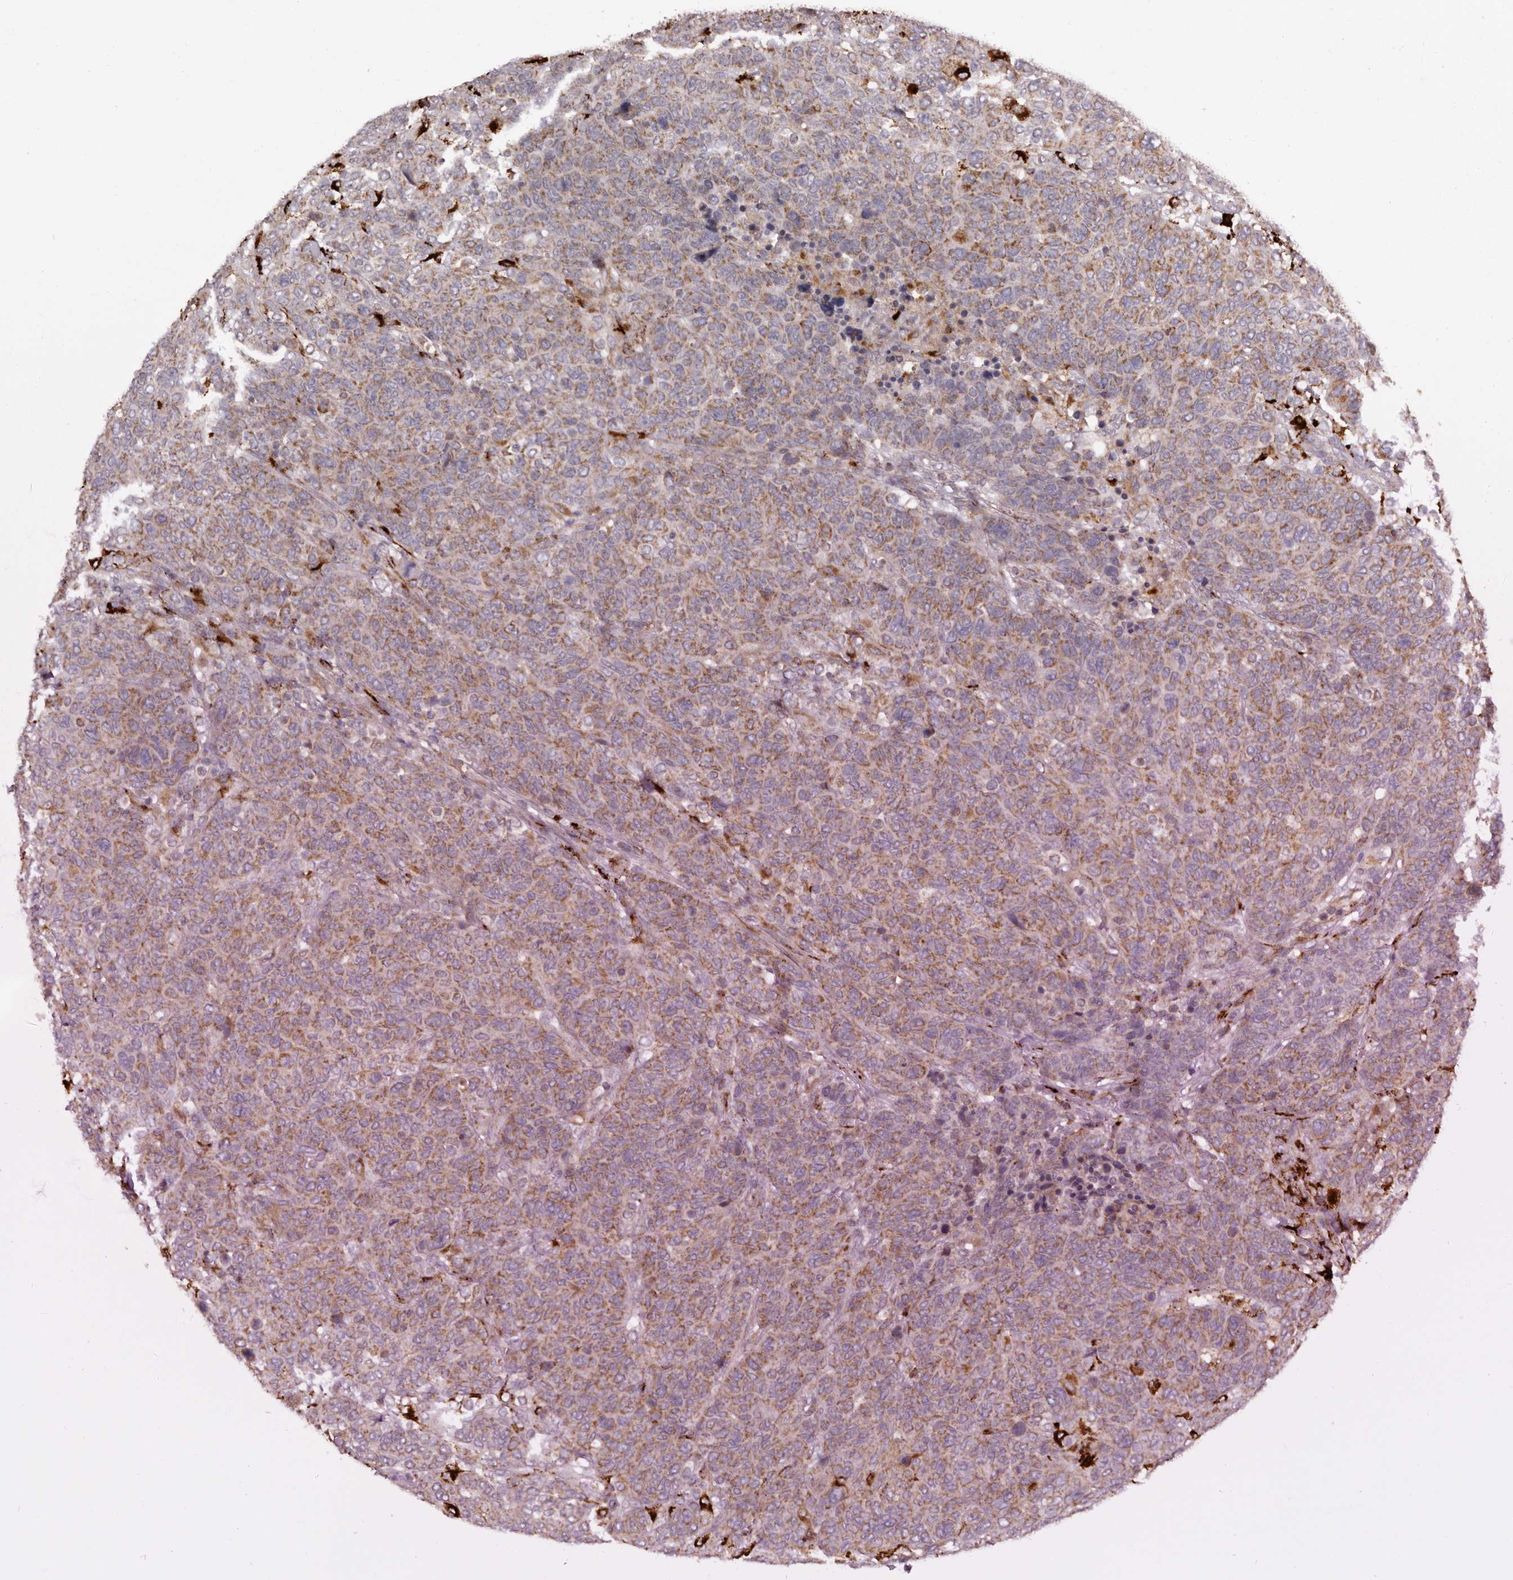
{"staining": {"intensity": "moderate", "quantity": ">75%", "location": "cytoplasmic/membranous"}, "tissue": "breast cancer", "cell_type": "Tumor cells", "image_type": "cancer", "snomed": [{"axis": "morphology", "description": "Duct carcinoma"}, {"axis": "topography", "description": "Breast"}], "caption": "Immunohistochemical staining of human breast cancer (invasive ductal carcinoma) displays moderate cytoplasmic/membranous protein staining in about >75% of tumor cells.", "gene": "MECR", "patient": {"sex": "female", "age": 37}}